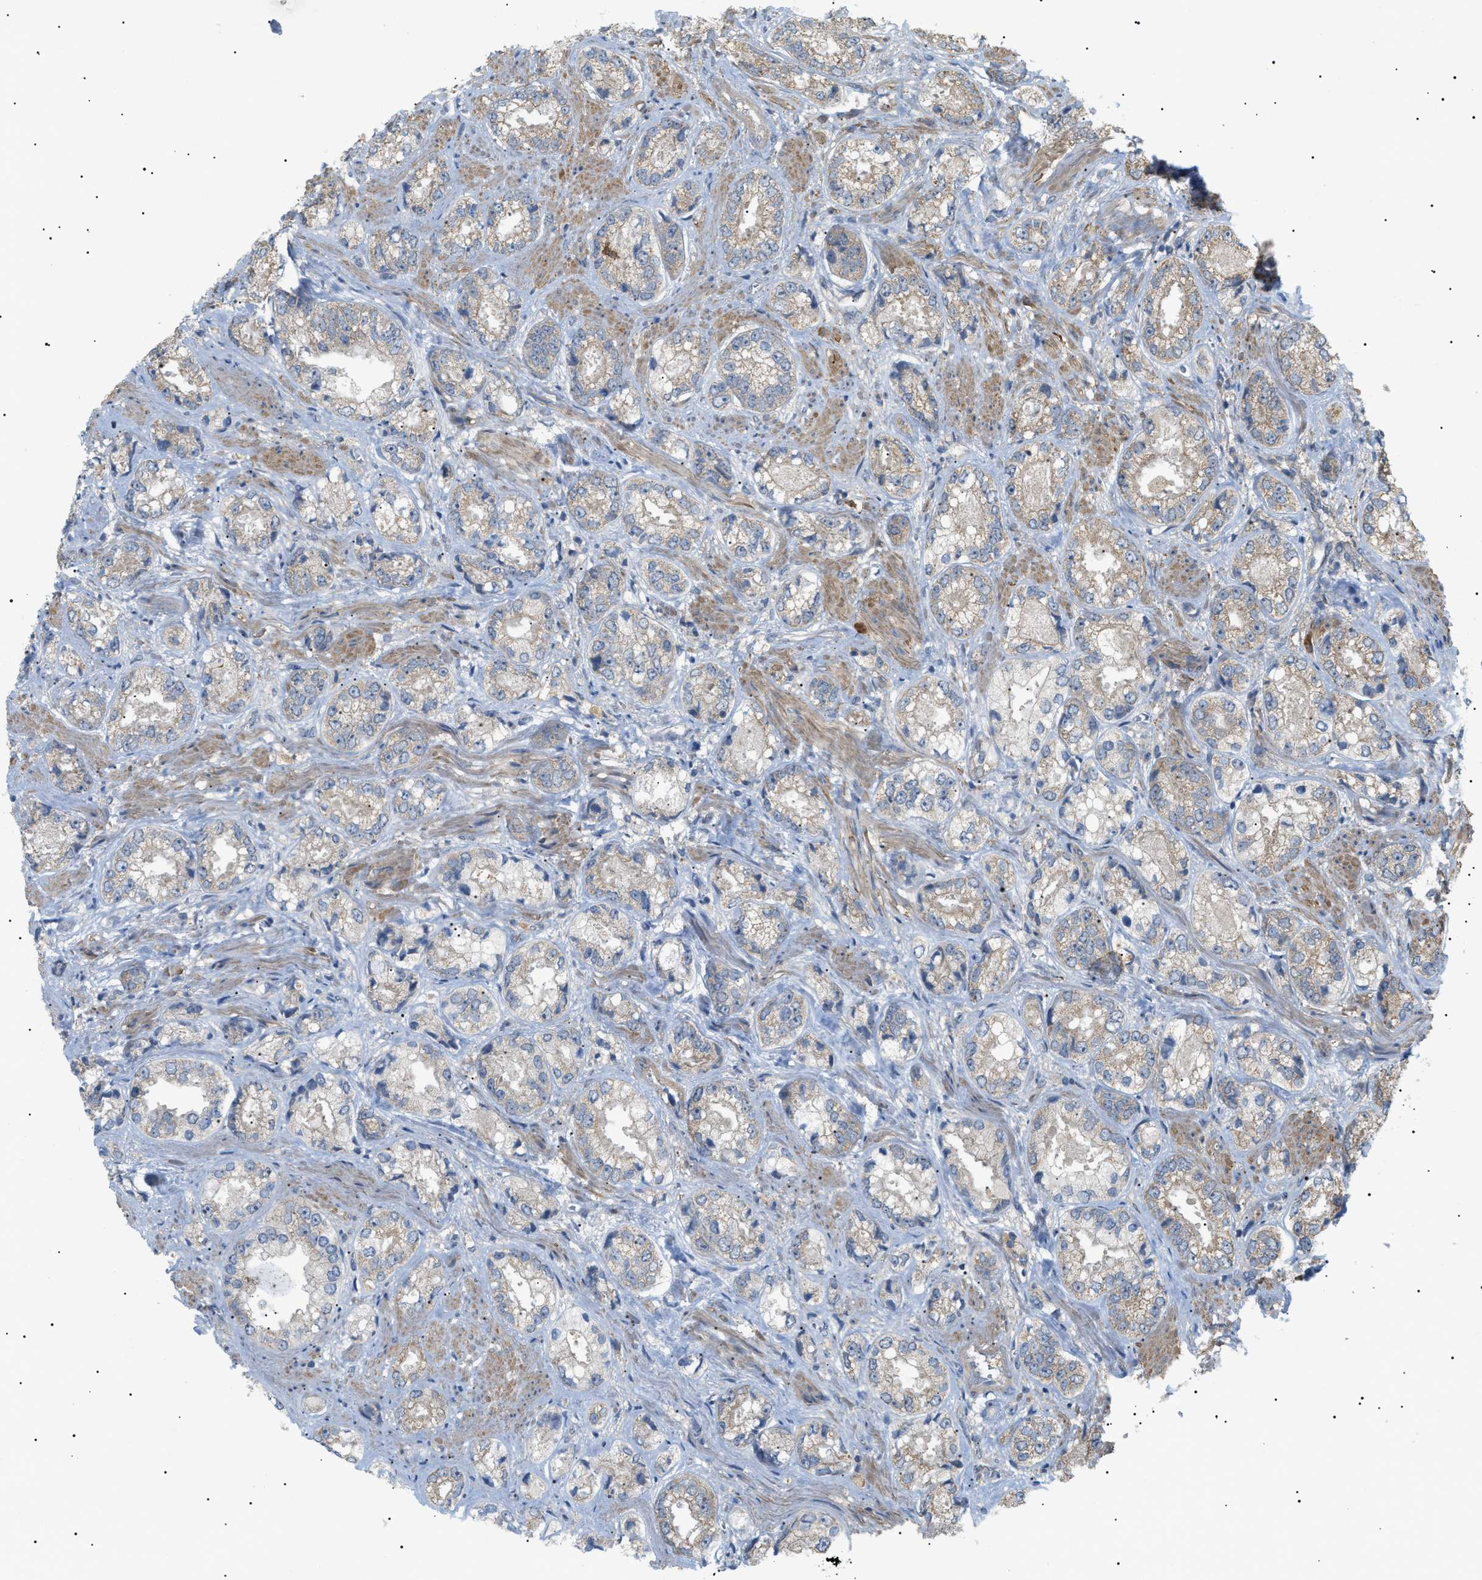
{"staining": {"intensity": "weak", "quantity": "25%-75%", "location": "cytoplasmic/membranous"}, "tissue": "prostate cancer", "cell_type": "Tumor cells", "image_type": "cancer", "snomed": [{"axis": "morphology", "description": "Adenocarcinoma, High grade"}, {"axis": "topography", "description": "Prostate"}], "caption": "Tumor cells show low levels of weak cytoplasmic/membranous staining in about 25%-75% of cells in human high-grade adenocarcinoma (prostate). The staining was performed using DAB (3,3'-diaminobenzidine) to visualize the protein expression in brown, while the nuclei were stained in blue with hematoxylin (Magnification: 20x).", "gene": "IRS2", "patient": {"sex": "male", "age": 61}}